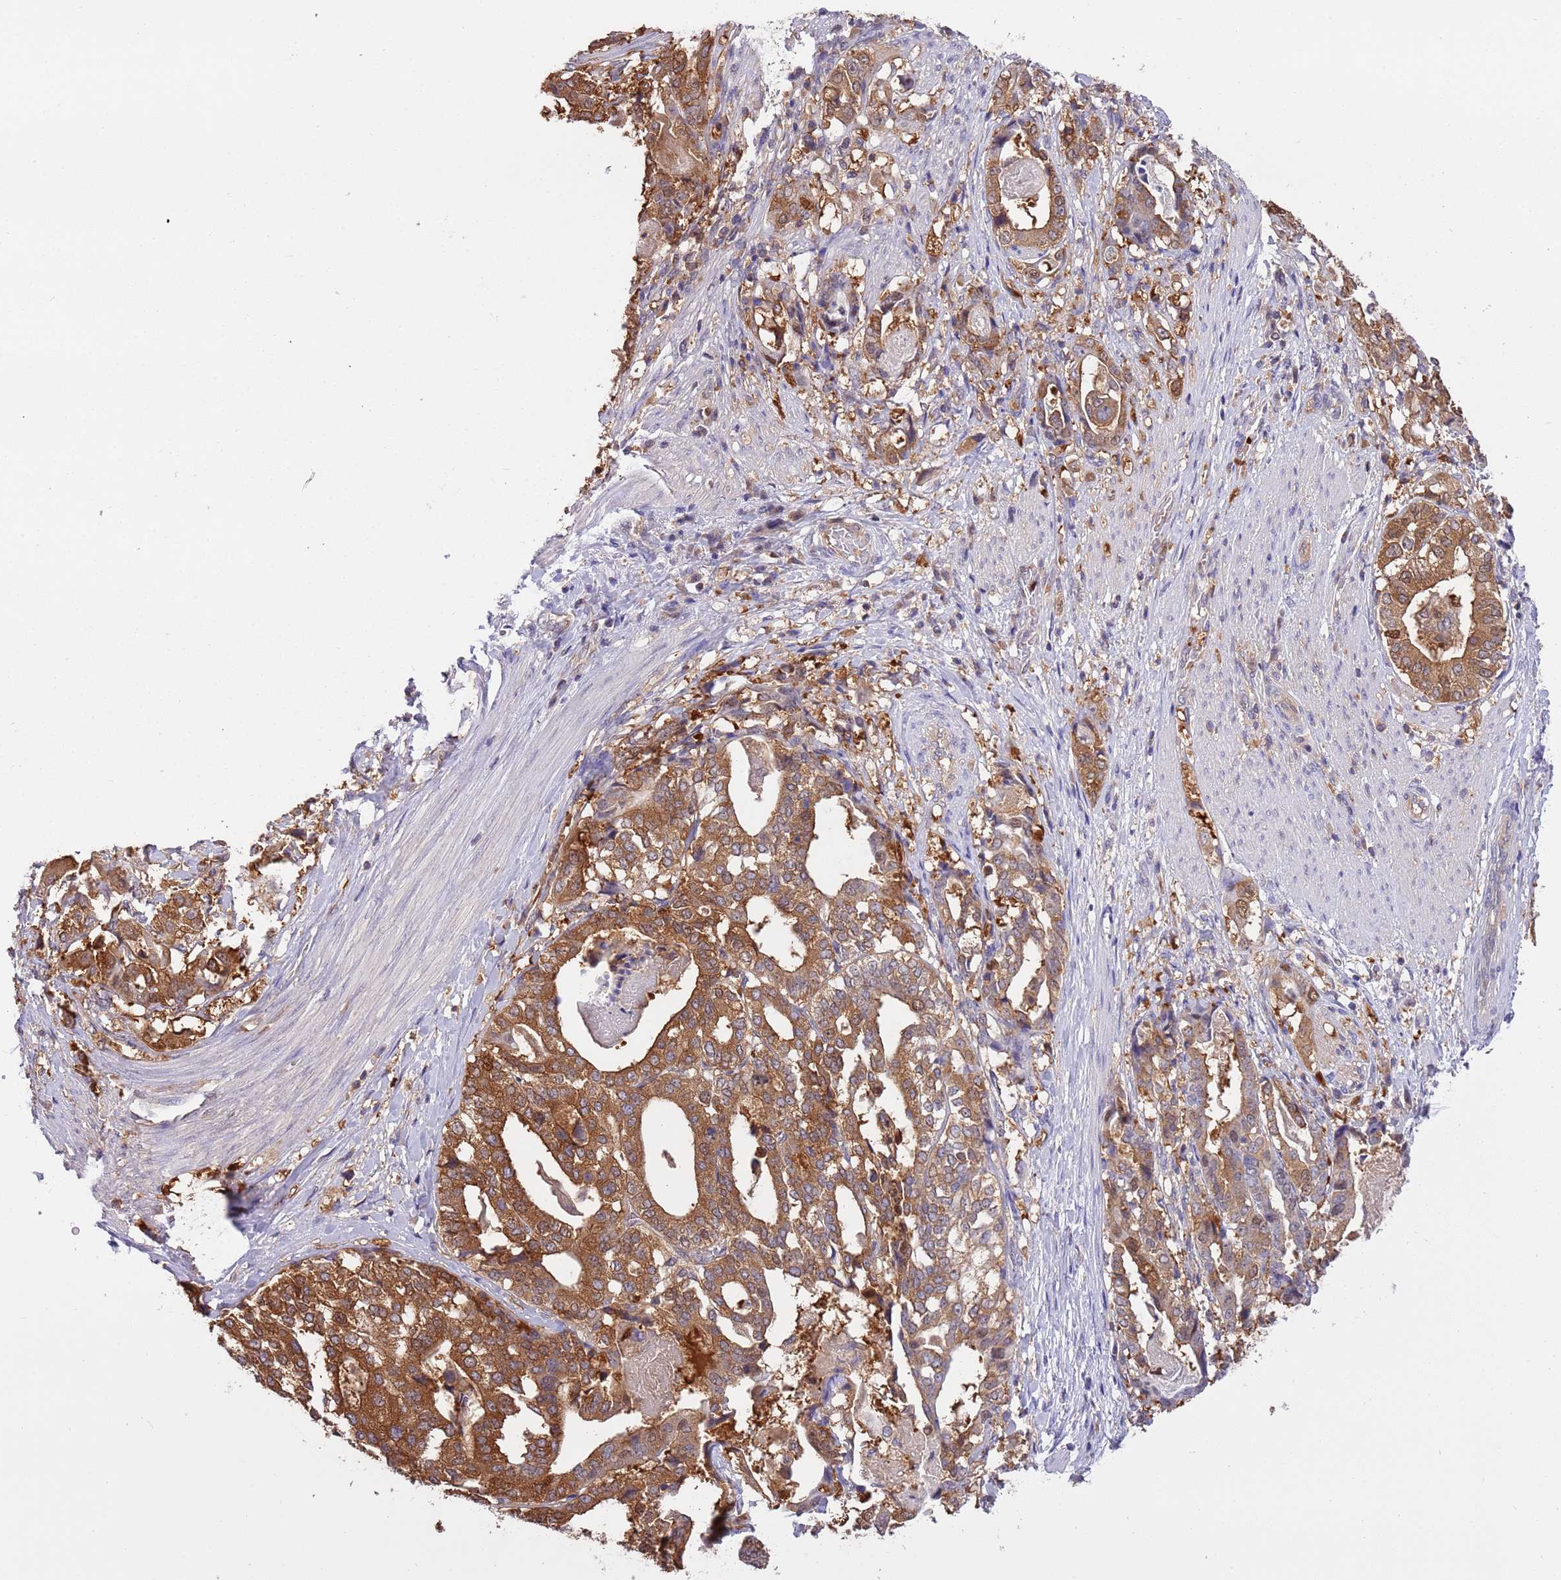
{"staining": {"intensity": "strong", "quantity": ">75%", "location": "cytoplasmic/membranous"}, "tissue": "stomach cancer", "cell_type": "Tumor cells", "image_type": "cancer", "snomed": [{"axis": "morphology", "description": "Adenocarcinoma, NOS"}, {"axis": "topography", "description": "Stomach"}], "caption": "Brown immunohistochemical staining in human stomach adenocarcinoma displays strong cytoplasmic/membranous expression in approximately >75% of tumor cells.", "gene": "STIP1", "patient": {"sex": "male", "age": 48}}